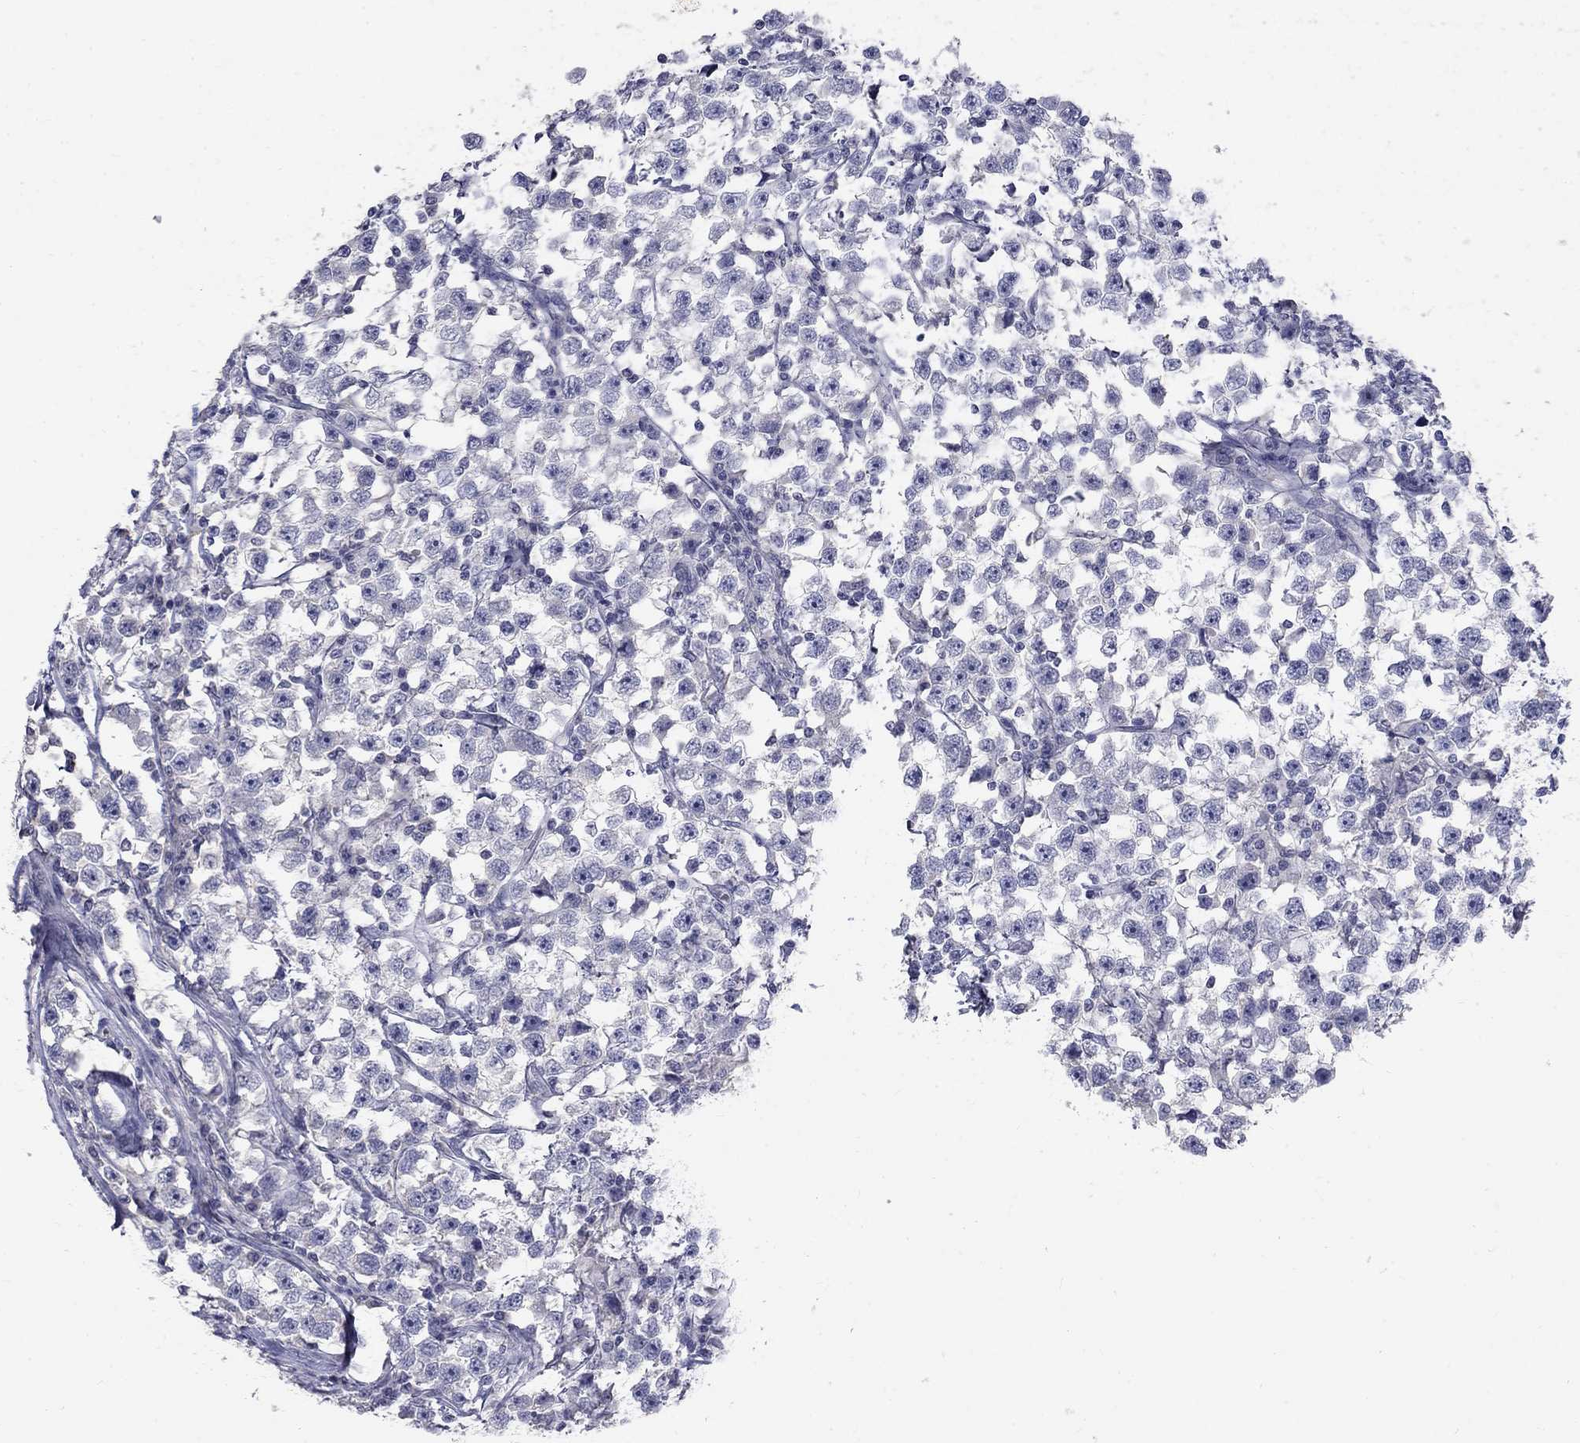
{"staining": {"intensity": "negative", "quantity": "none", "location": "none"}, "tissue": "testis cancer", "cell_type": "Tumor cells", "image_type": "cancer", "snomed": [{"axis": "morphology", "description": "Seminoma, NOS"}, {"axis": "topography", "description": "Testis"}], "caption": "This is an IHC image of human seminoma (testis). There is no positivity in tumor cells.", "gene": "PTH1R", "patient": {"sex": "male", "age": 33}}